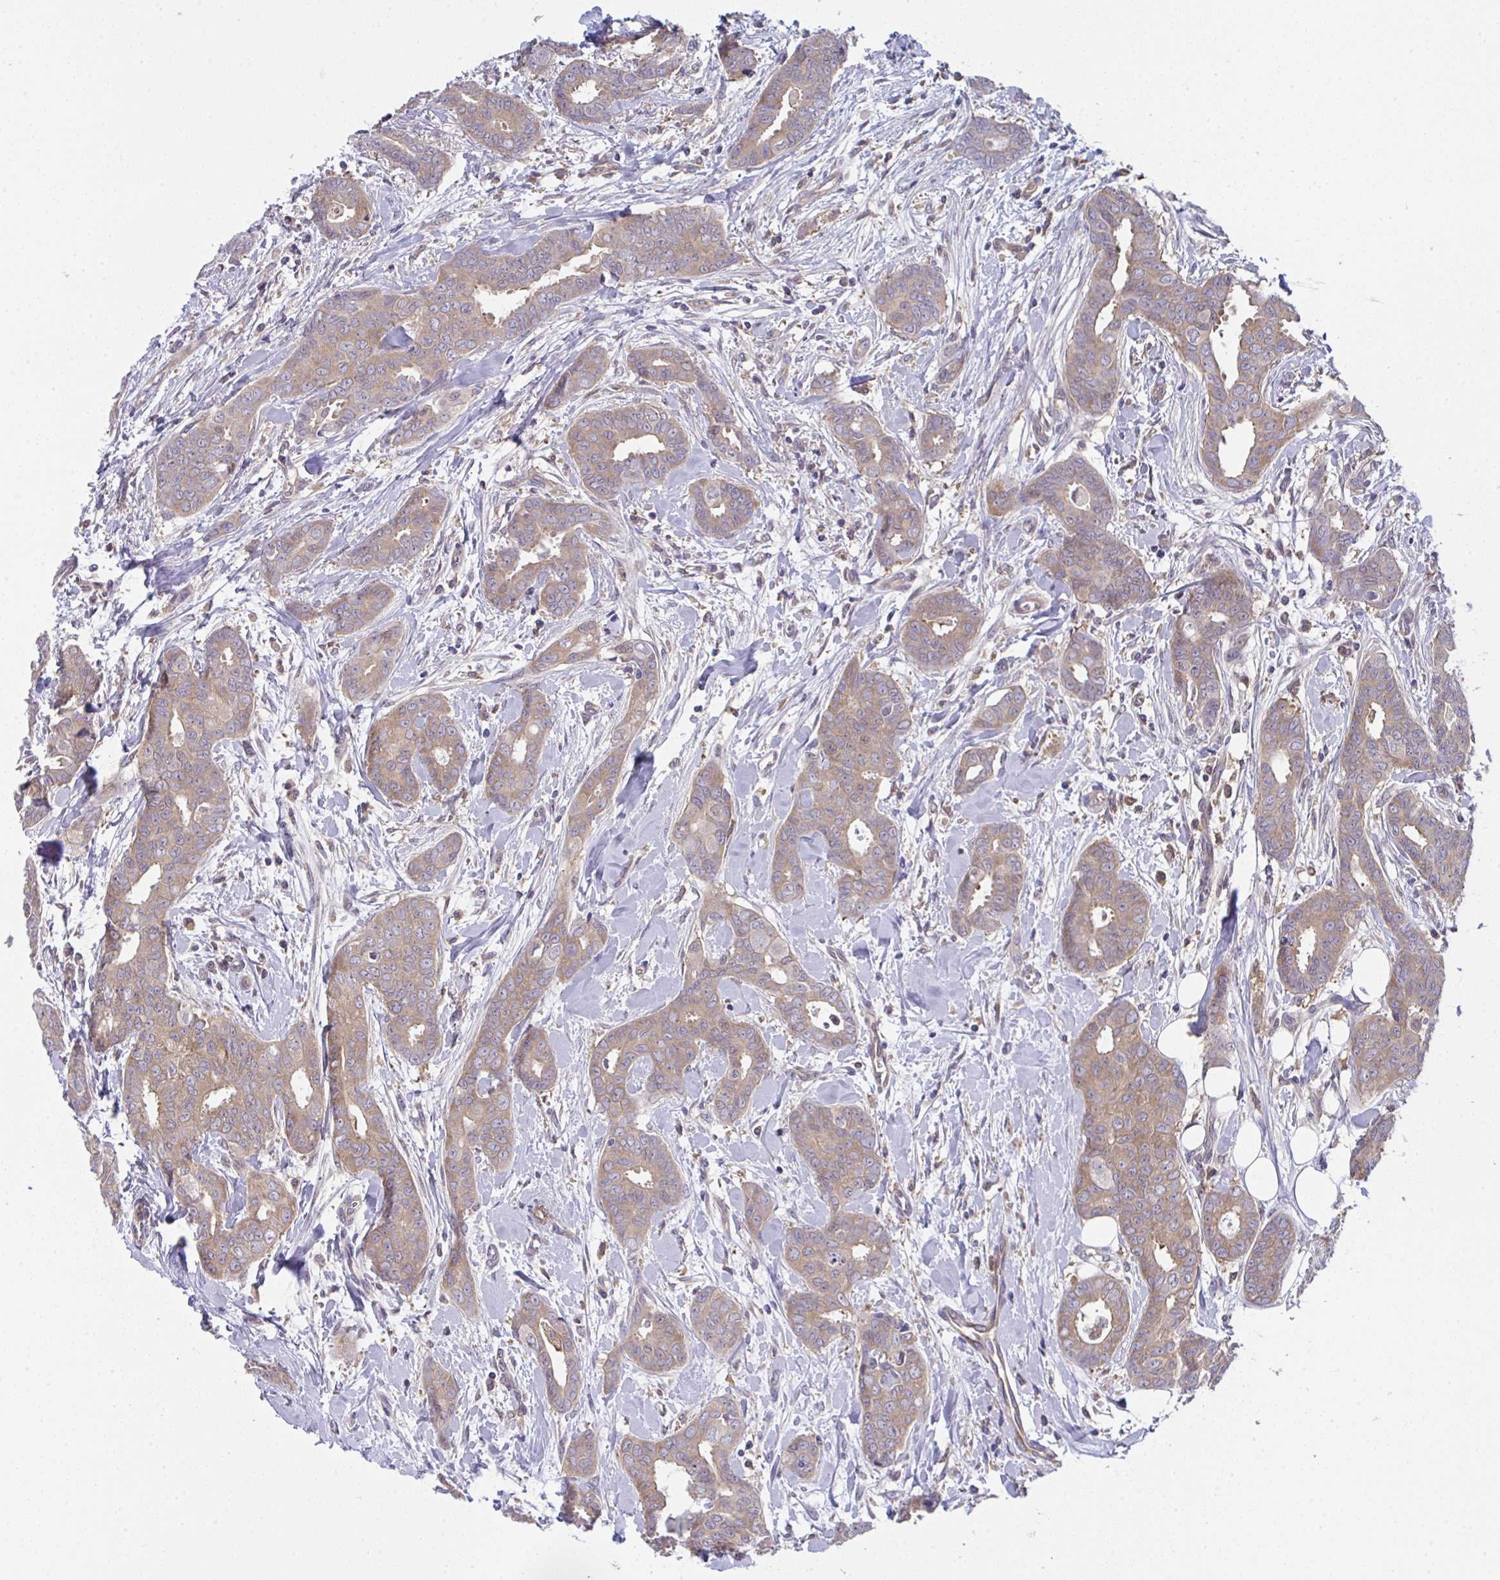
{"staining": {"intensity": "weak", "quantity": ">75%", "location": "cytoplasmic/membranous"}, "tissue": "breast cancer", "cell_type": "Tumor cells", "image_type": "cancer", "snomed": [{"axis": "morphology", "description": "Duct carcinoma"}, {"axis": "topography", "description": "Breast"}], "caption": "Immunohistochemical staining of human breast cancer shows weak cytoplasmic/membranous protein positivity in about >75% of tumor cells.", "gene": "ALDH16A1", "patient": {"sex": "female", "age": 45}}